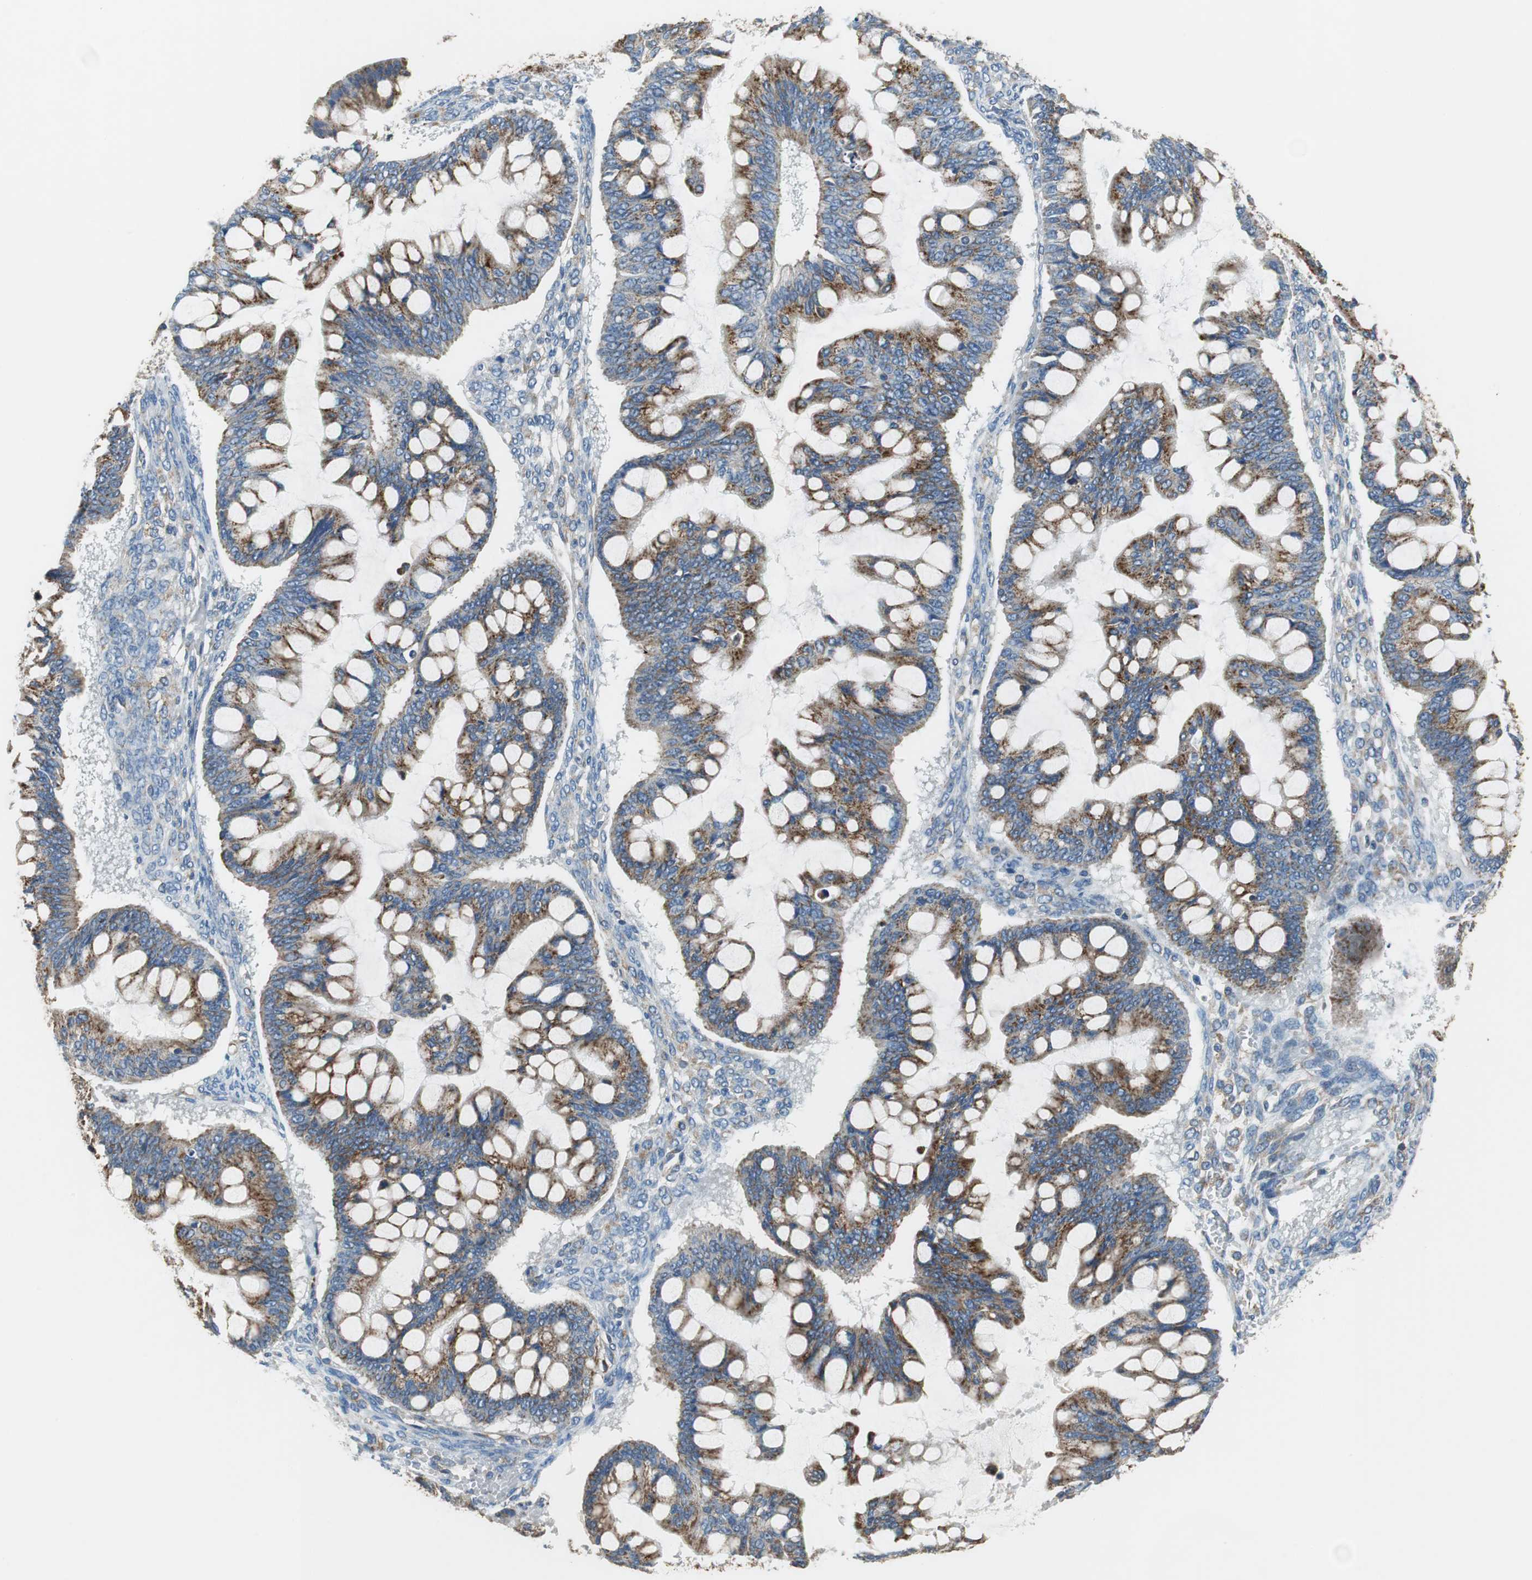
{"staining": {"intensity": "strong", "quantity": ">75%", "location": "cytoplasmic/membranous"}, "tissue": "ovarian cancer", "cell_type": "Tumor cells", "image_type": "cancer", "snomed": [{"axis": "morphology", "description": "Cystadenocarcinoma, mucinous, NOS"}, {"axis": "topography", "description": "Ovary"}], "caption": "Human ovarian cancer stained with a brown dye reveals strong cytoplasmic/membranous positive staining in approximately >75% of tumor cells.", "gene": "GSTK1", "patient": {"sex": "female", "age": 73}}